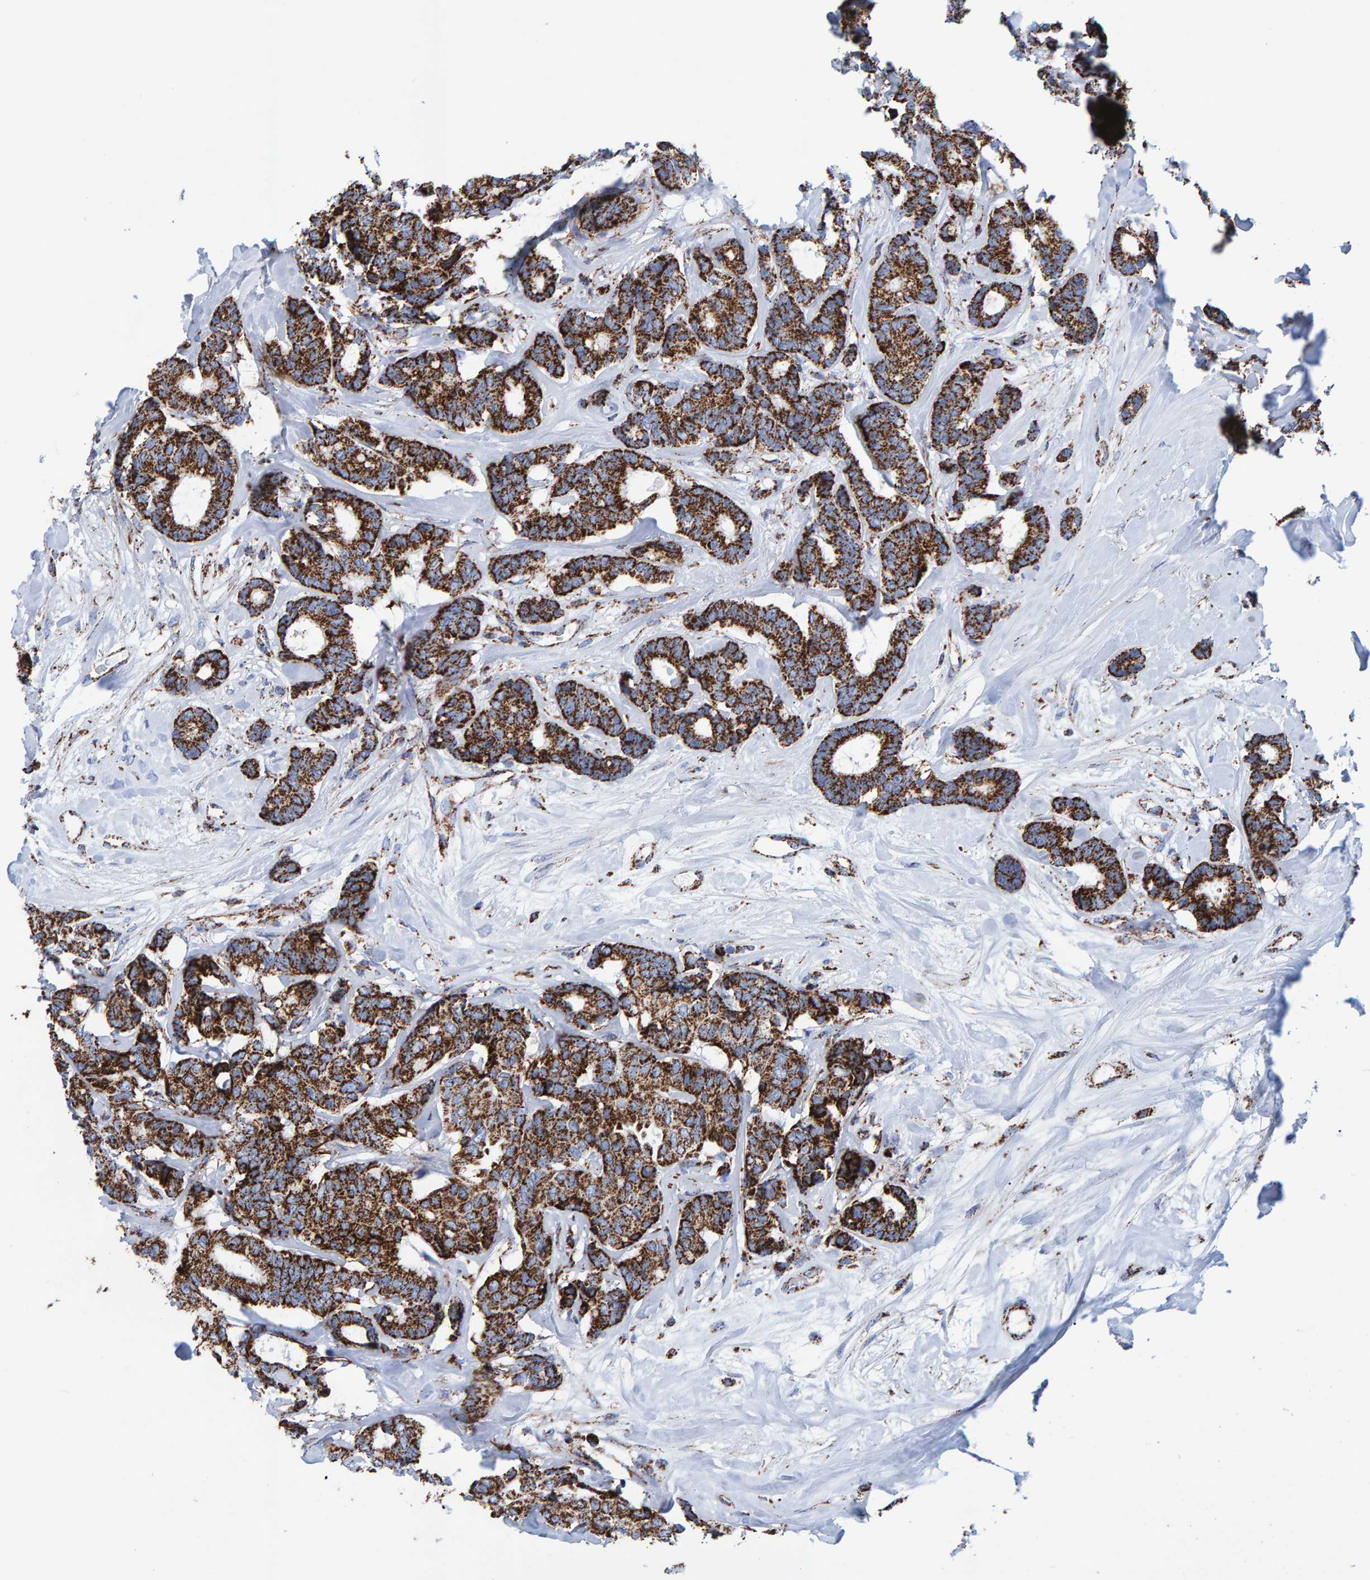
{"staining": {"intensity": "strong", "quantity": ">75%", "location": "cytoplasmic/membranous"}, "tissue": "breast cancer", "cell_type": "Tumor cells", "image_type": "cancer", "snomed": [{"axis": "morphology", "description": "Duct carcinoma"}, {"axis": "topography", "description": "Breast"}], "caption": "Protein staining of intraductal carcinoma (breast) tissue displays strong cytoplasmic/membranous positivity in approximately >75% of tumor cells. The staining is performed using DAB brown chromogen to label protein expression. The nuclei are counter-stained blue using hematoxylin.", "gene": "ENSG00000262660", "patient": {"sex": "female", "age": 87}}